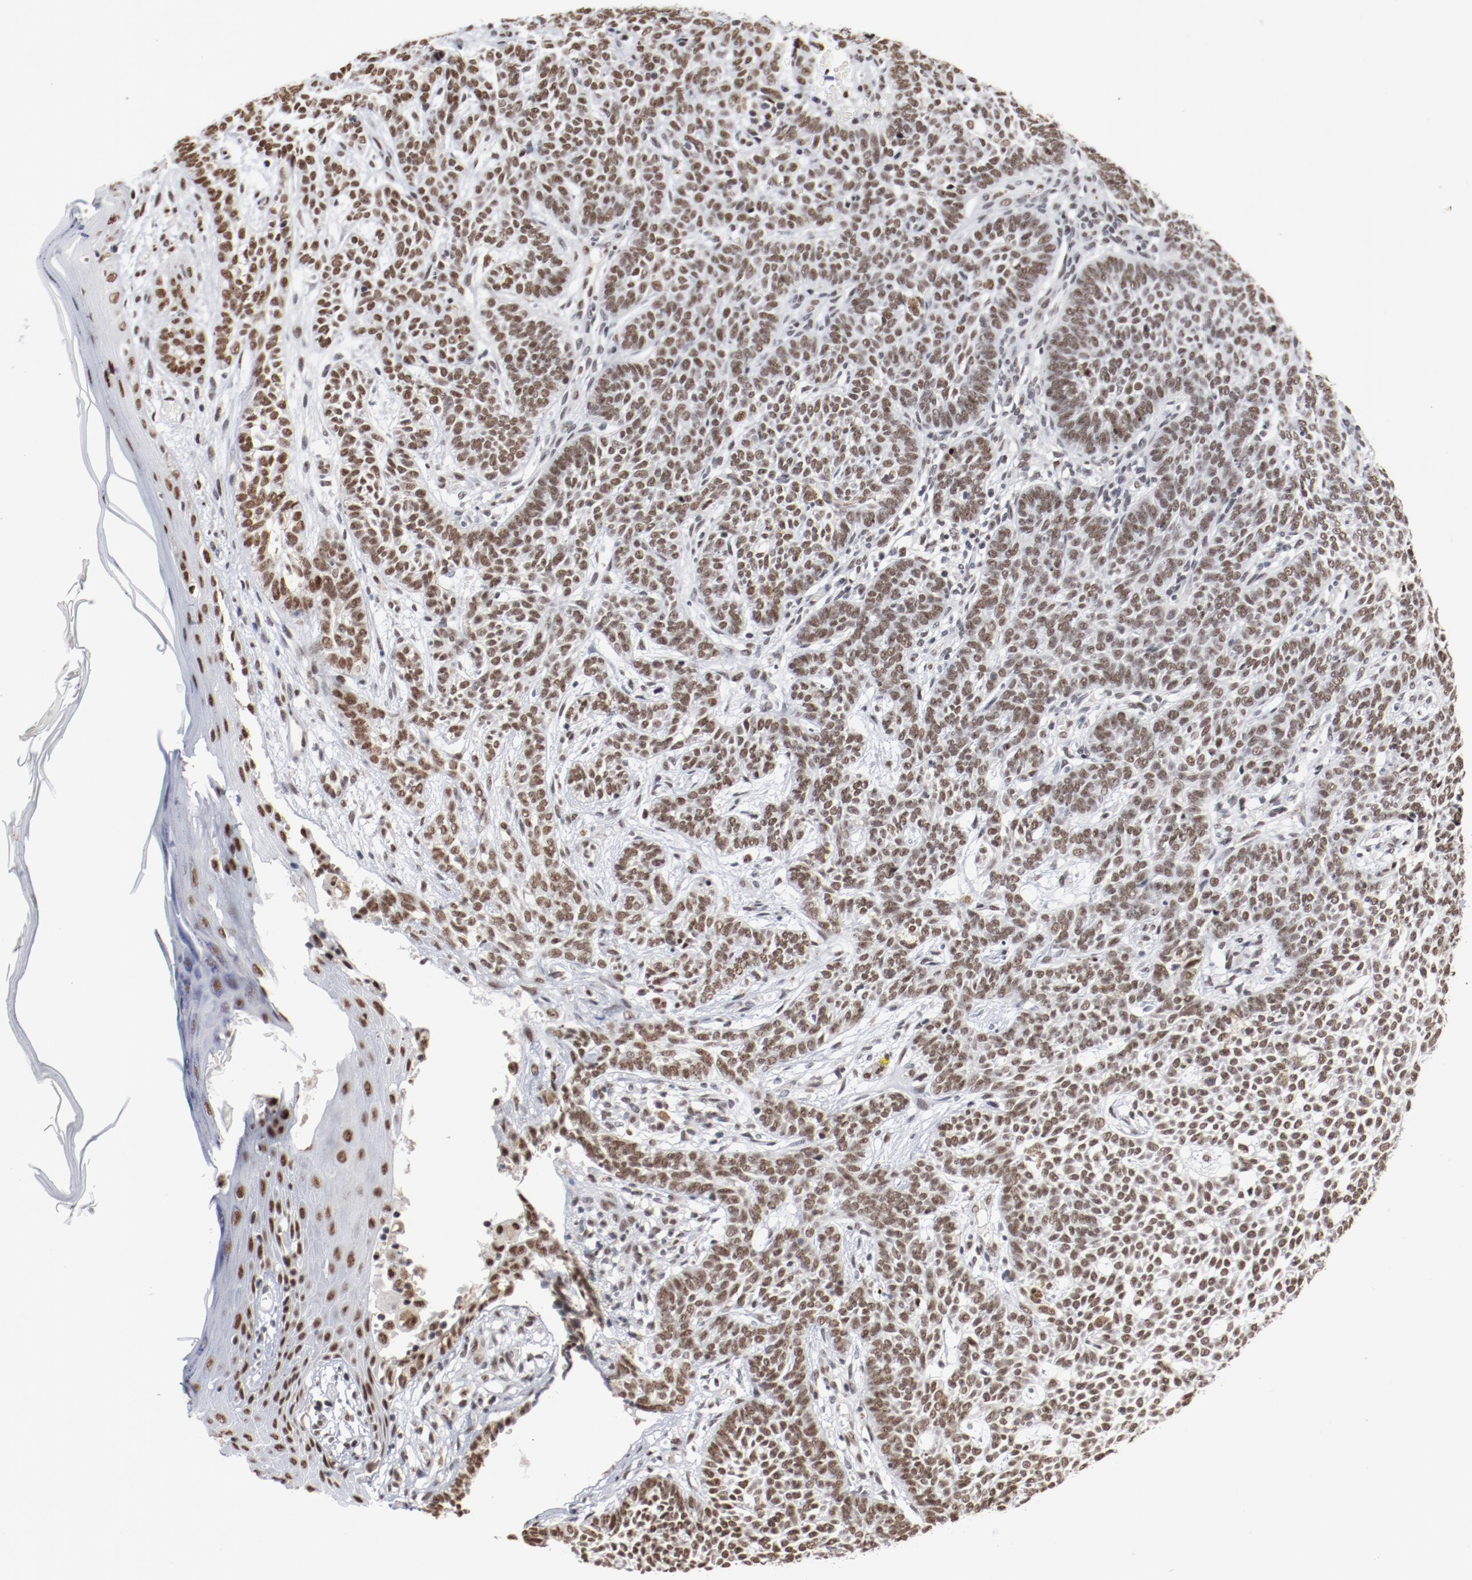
{"staining": {"intensity": "moderate", "quantity": ">75%", "location": "nuclear"}, "tissue": "skin cancer", "cell_type": "Tumor cells", "image_type": "cancer", "snomed": [{"axis": "morphology", "description": "Normal tissue, NOS"}, {"axis": "morphology", "description": "Basal cell carcinoma"}, {"axis": "topography", "description": "Skin"}], "caption": "A micrograph of human skin cancer (basal cell carcinoma) stained for a protein exhibits moderate nuclear brown staining in tumor cells. The staining was performed using DAB (3,3'-diaminobenzidine), with brown indicating positive protein expression. Nuclei are stained blue with hematoxylin.", "gene": "BUB3", "patient": {"sex": "male", "age": 87}}